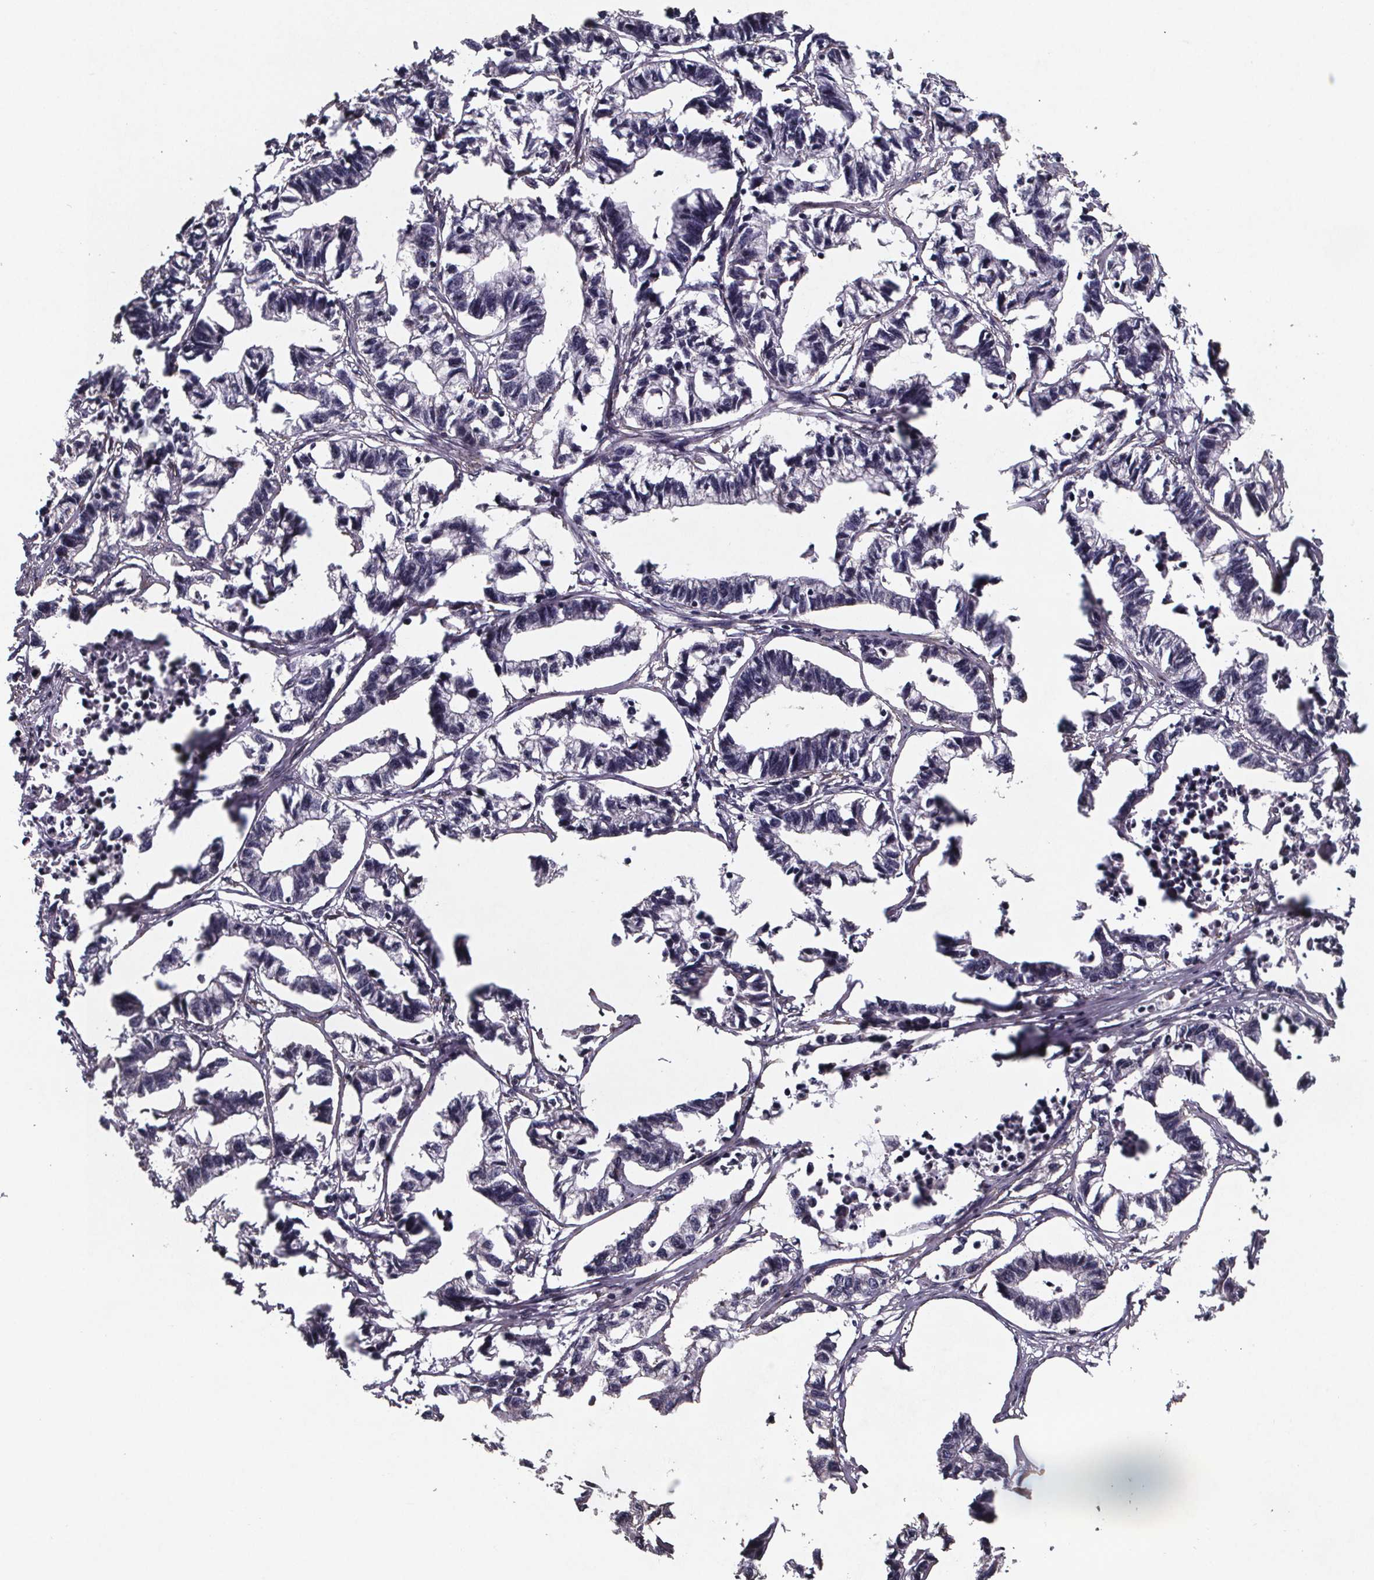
{"staining": {"intensity": "negative", "quantity": "none", "location": "none"}, "tissue": "stomach cancer", "cell_type": "Tumor cells", "image_type": "cancer", "snomed": [{"axis": "morphology", "description": "Adenocarcinoma, NOS"}, {"axis": "topography", "description": "Stomach"}], "caption": "Protein analysis of stomach cancer (adenocarcinoma) exhibits no significant positivity in tumor cells.", "gene": "PALLD", "patient": {"sex": "male", "age": 83}}